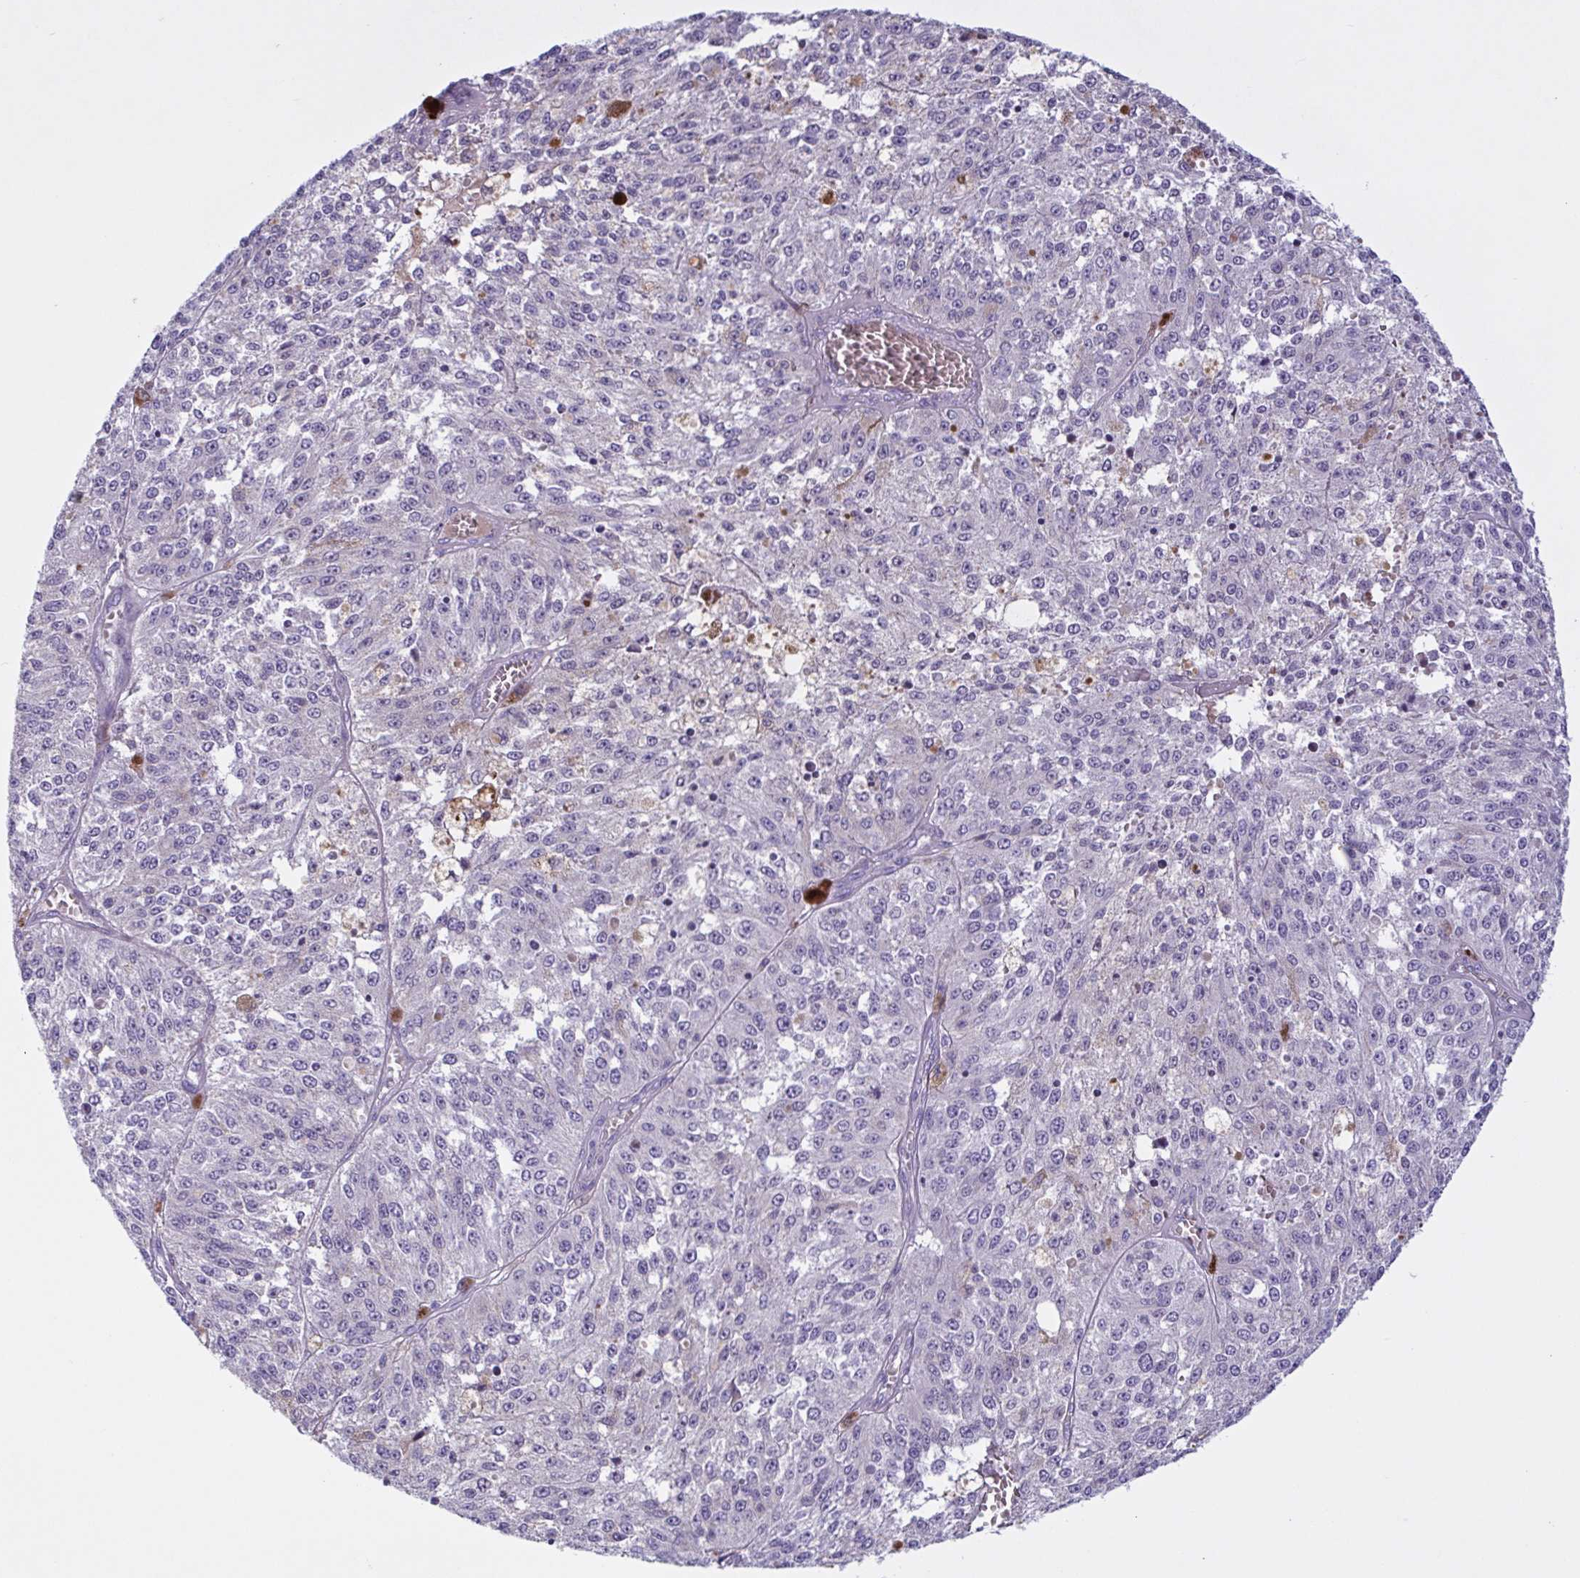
{"staining": {"intensity": "negative", "quantity": "none", "location": "none"}, "tissue": "melanoma", "cell_type": "Tumor cells", "image_type": "cancer", "snomed": [{"axis": "morphology", "description": "Malignant melanoma, Metastatic site"}, {"axis": "topography", "description": "Lymph node"}], "caption": "Malignant melanoma (metastatic site) stained for a protein using immunohistochemistry (IHC) exhibits no expression tumor cells.", "gene": "F13B", "patient": {"sex": "female", "age": 64}}